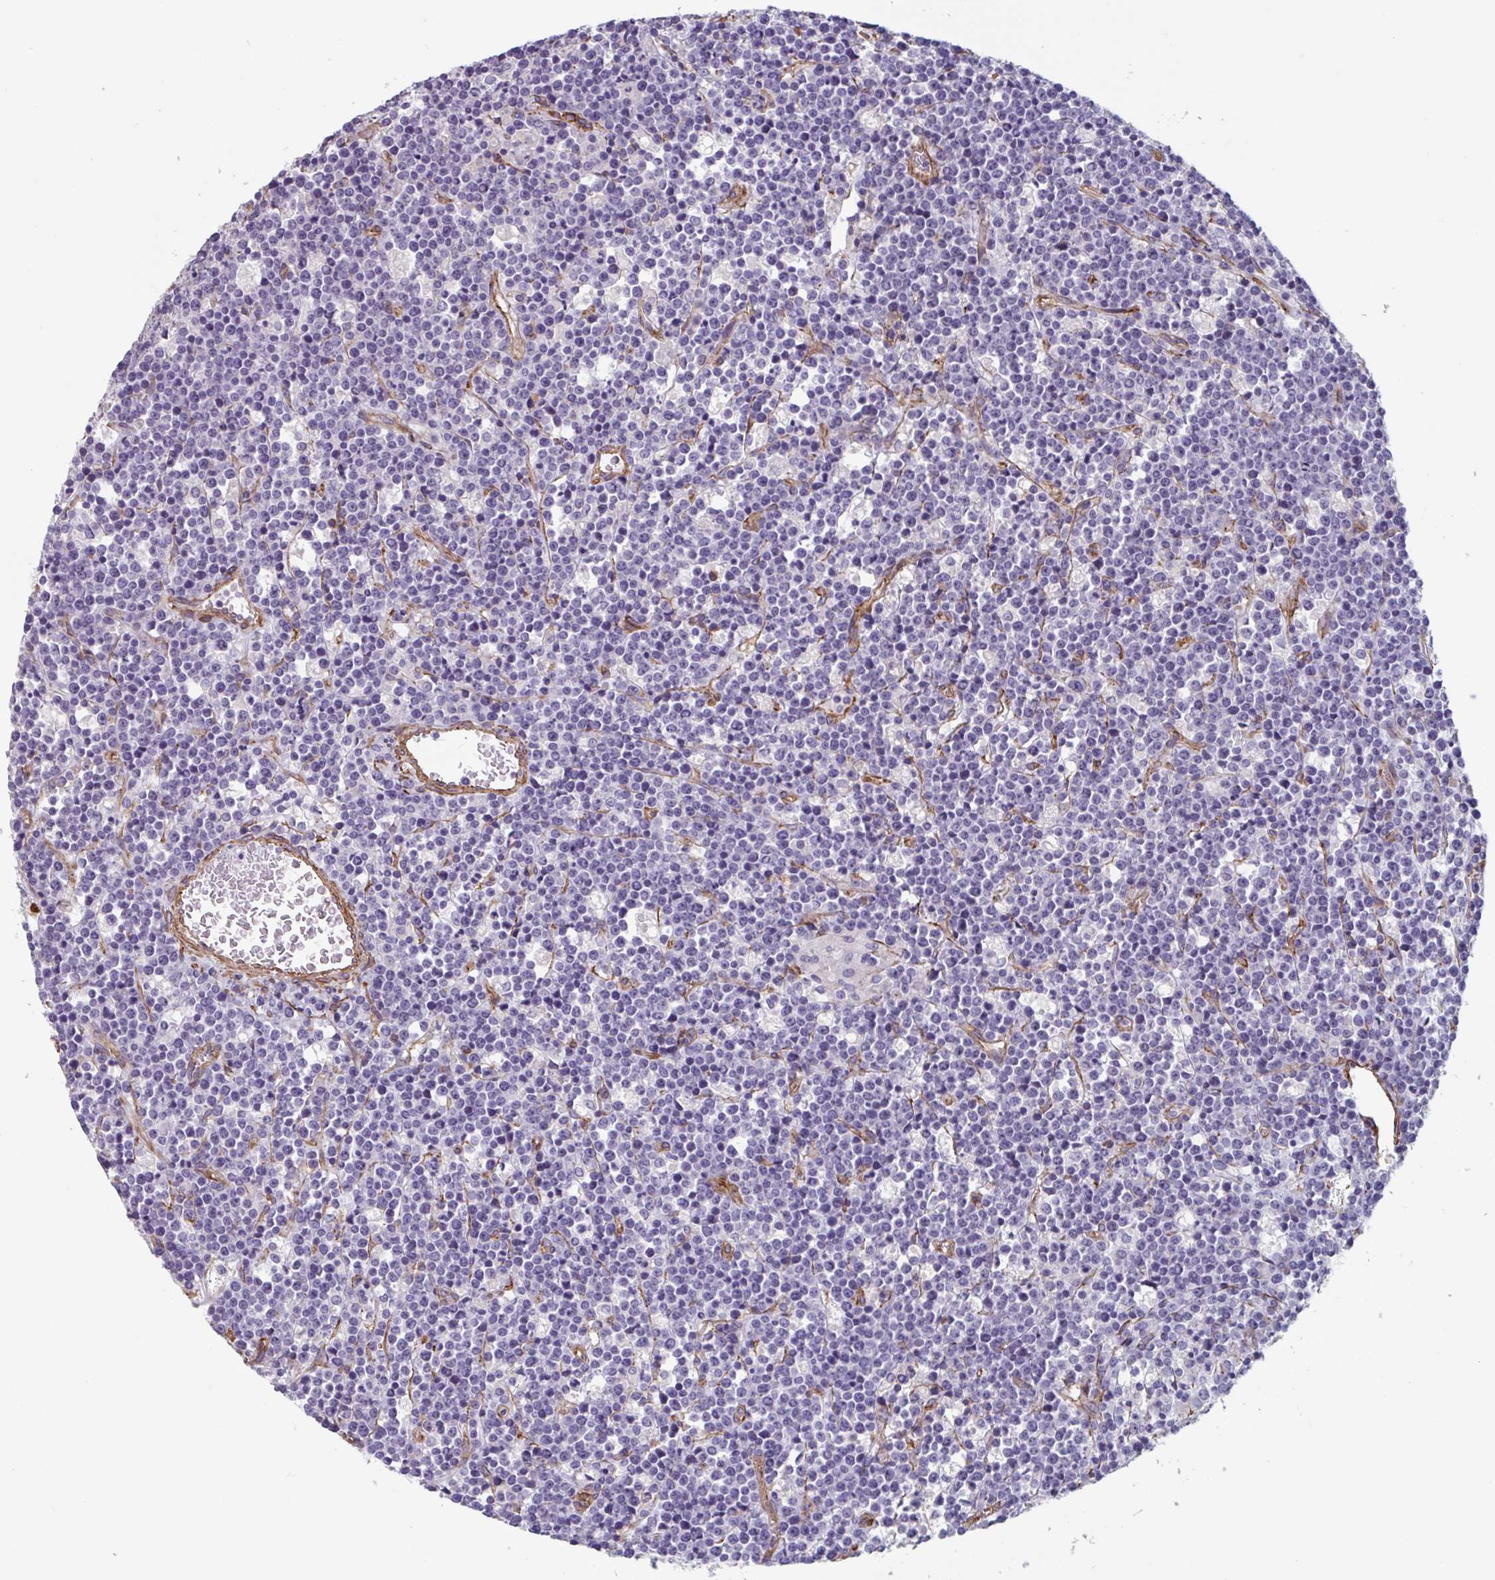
{"staining": {"intensity": "negative", "quantity": "none", "location": "none"}, "tissue": "lymphoma", "cell_type": "Tumor cells", "image_type": "cancer", "snomed": [{"axis": "morphology", "description": "Malignant lymphoma, non-Hodgkin's type, High grade"}, {"axis": "topography", "description": "Ovary"}], "caption": "Image shows no protein expression in tumor cells of malignant lymphoma, non-Hodgkin's type (high-grade) tissue.", "gene": "CITED4", "patient": {"sex": "female", "age": 56}}